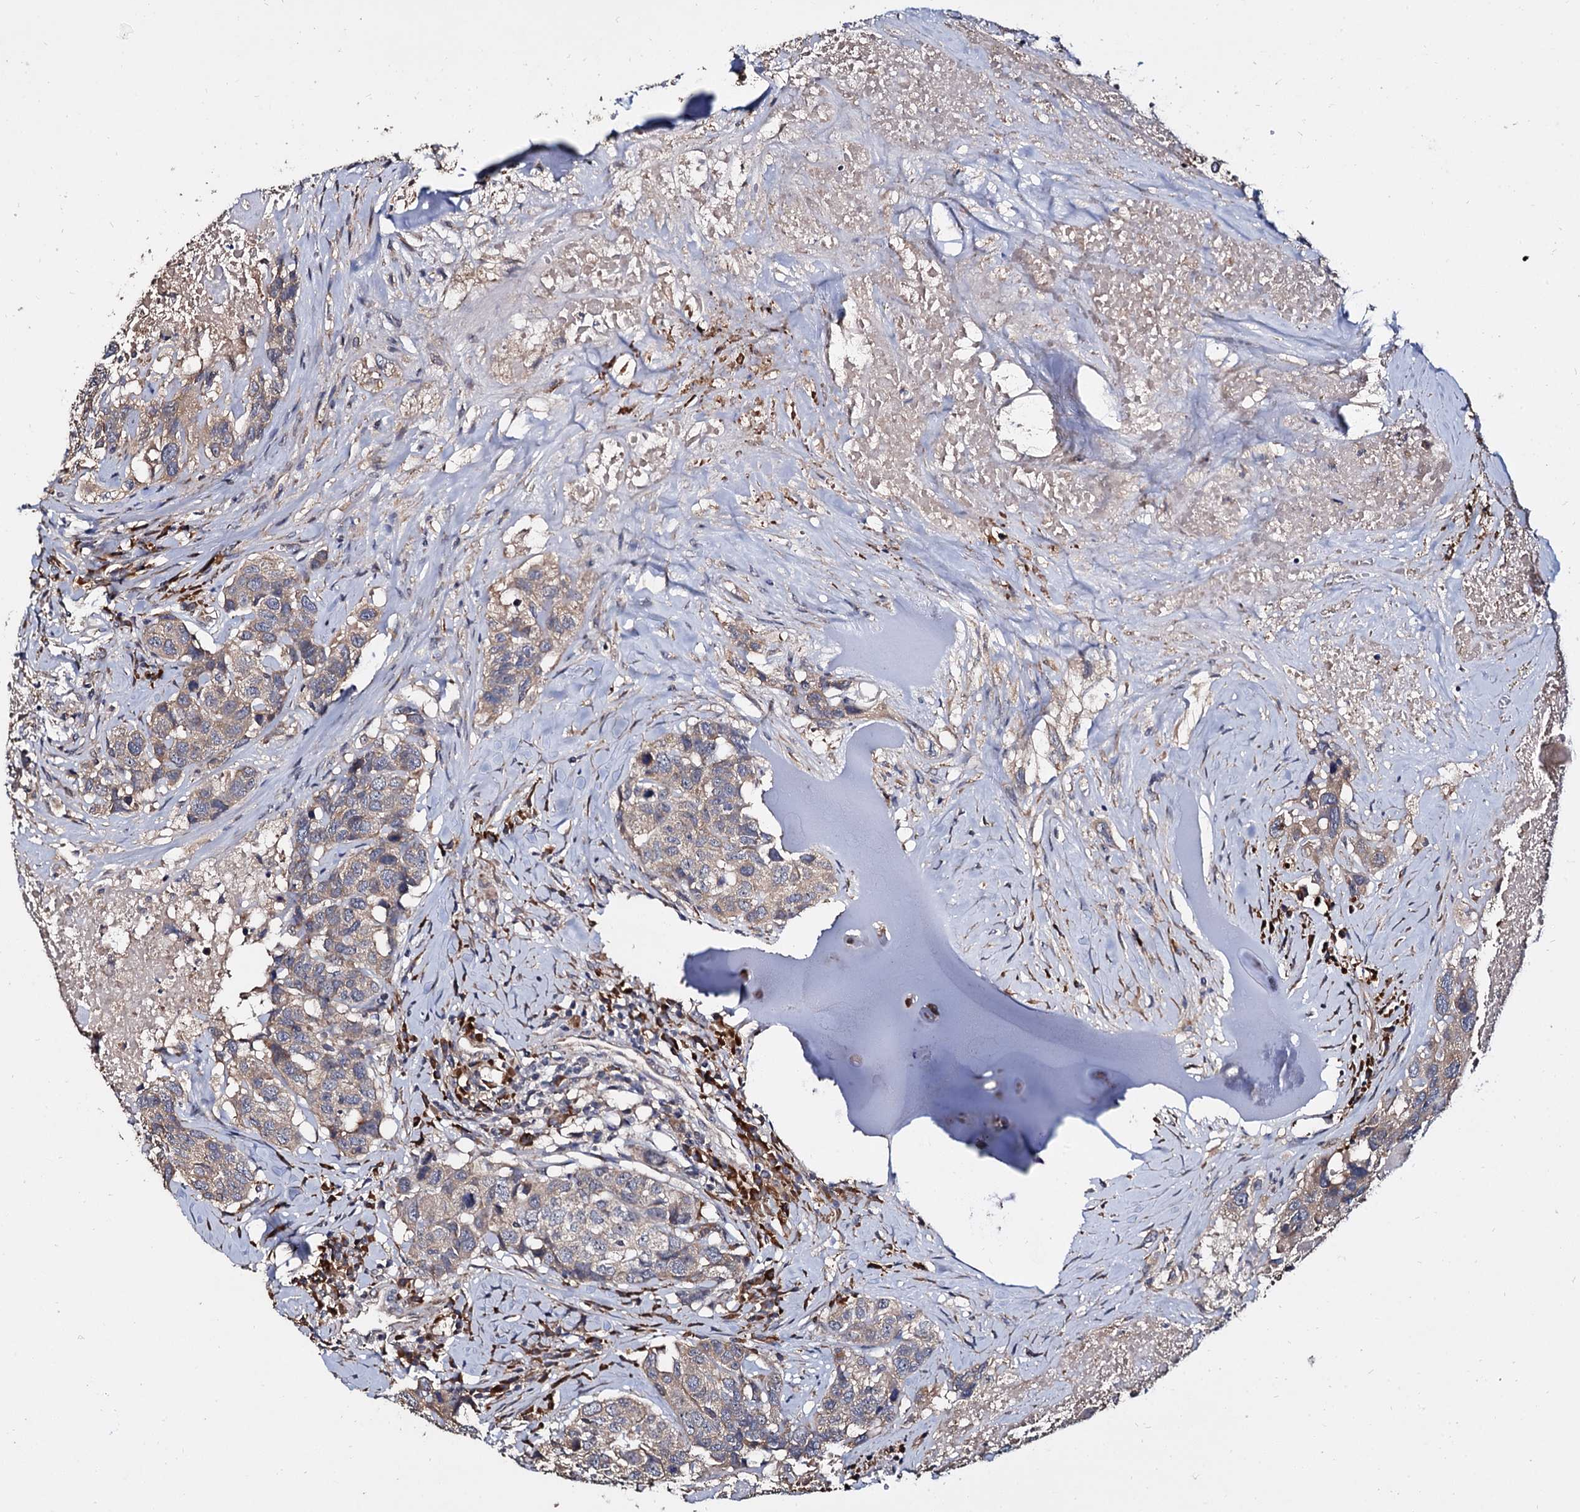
{"staining": {"intensity": "weak", "quantity": "25%-75%", "location": "cytoplasmic/membranous"}, "tissue": "head and neck cancer", "cell_type": "Tumor cells", "image_type": "cancer", "snomed": [{"axis": "morphology", "description": "Squamous cell carcinoma, NOS"}, {"axis": "topography", "description": "Head-Neck"}], "caption": "A photomicrograph showing weak cytoplasmic/membranous positivity in approximately 25%-75% of tumor cells in squamous cell carcinoma (head and neck), as visualized by brown immunohistochemical staining.", "gene": "WWC3", "patient": {"sex": "male", "age": 66}}